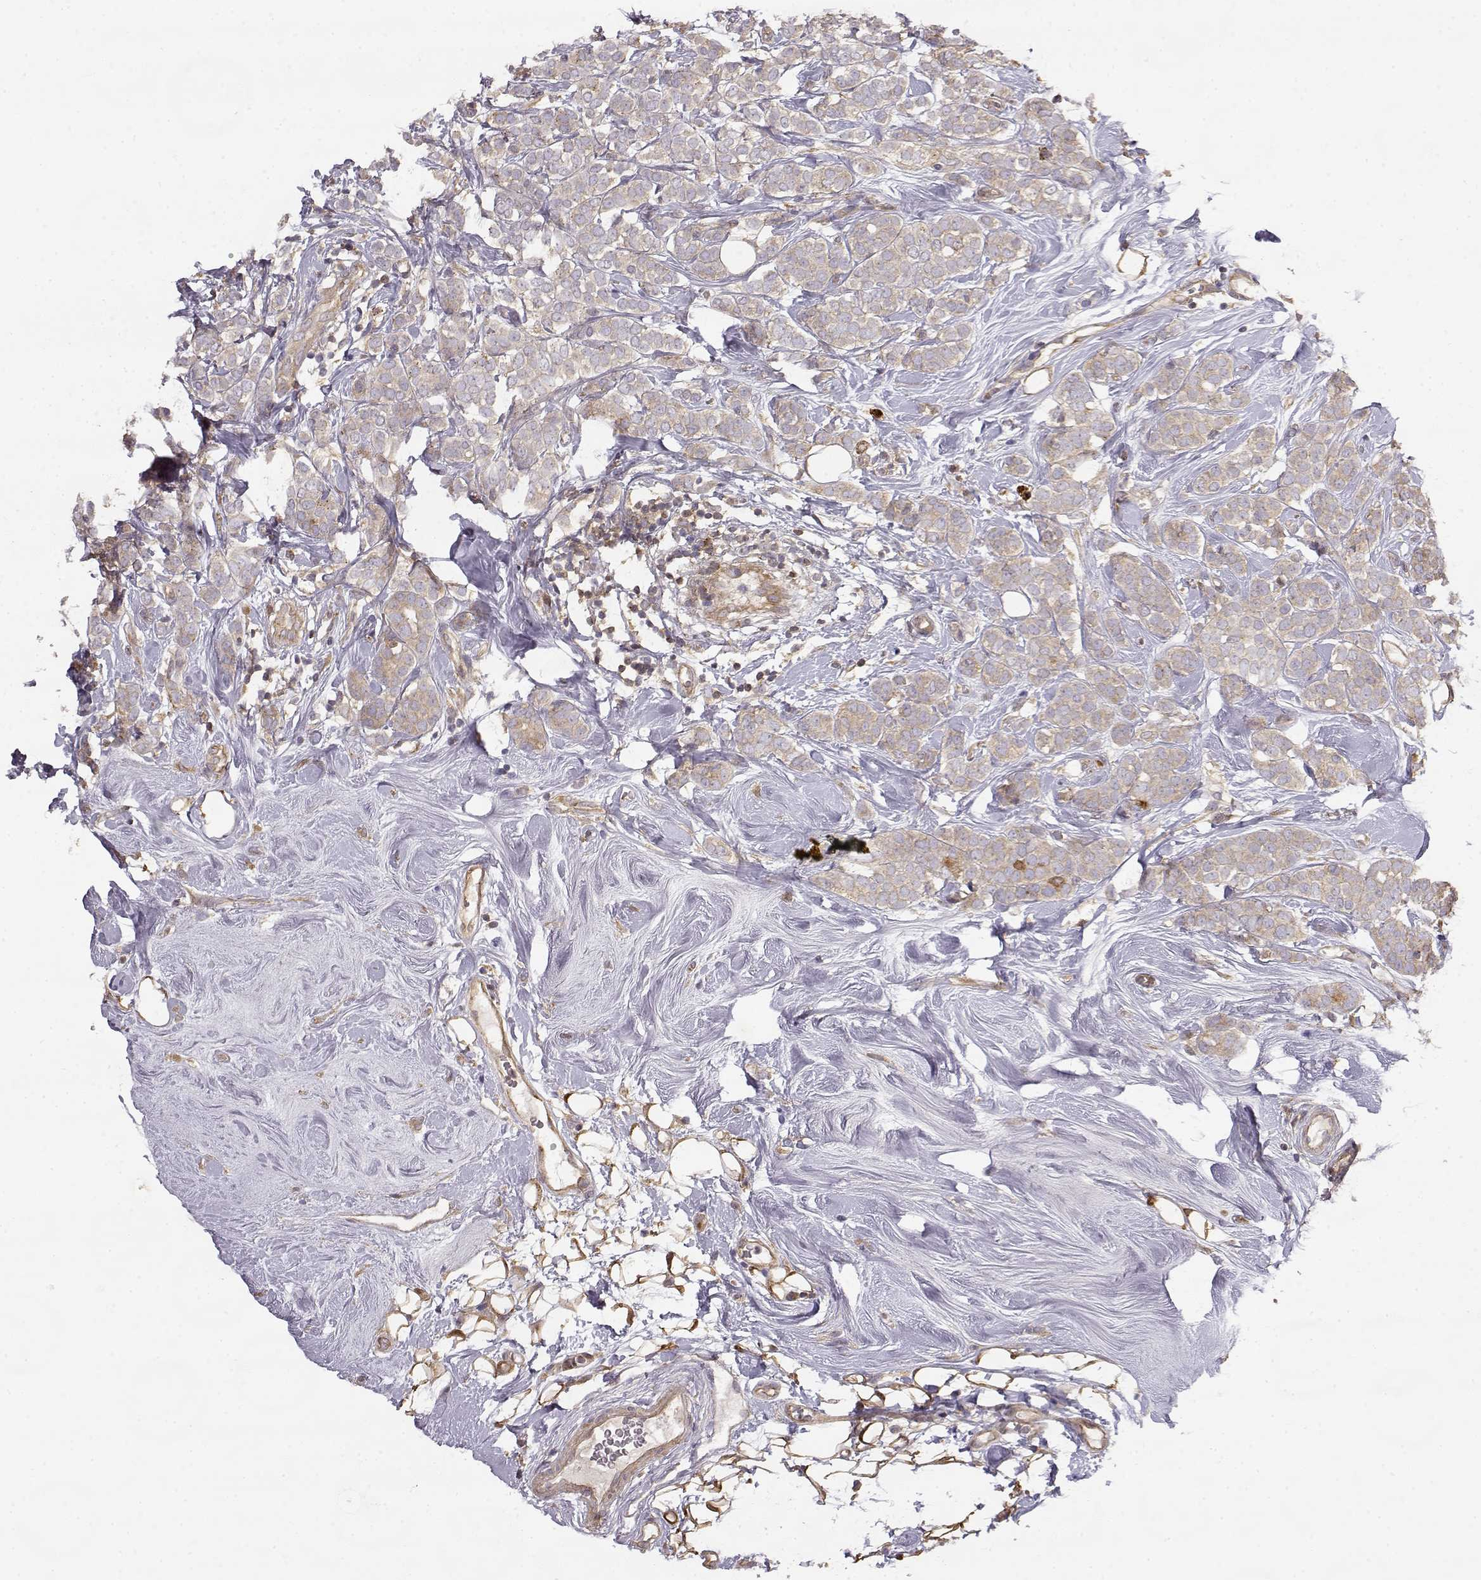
{"staining": {"intensity": "weak", "quantity": ">75%", "location": "cytoplasmic/membranous"}, "tissue": "breast cancer", "cell_type": "Tumor cells", "image_type": "cancer", "snomed": [{"axis": "morphology", "description": "Lobular carcinoma"}, {"axis": "topography", "description": "Breast"}], "caption": "Breast lobular carcinoma stained for a protein (brown) exhibits weak cytoplasmic/membranous positive expression in approximately >75% of tumor cells.", "gene": "CRIM1", "patient": {"sex": "female", "age": 49}}